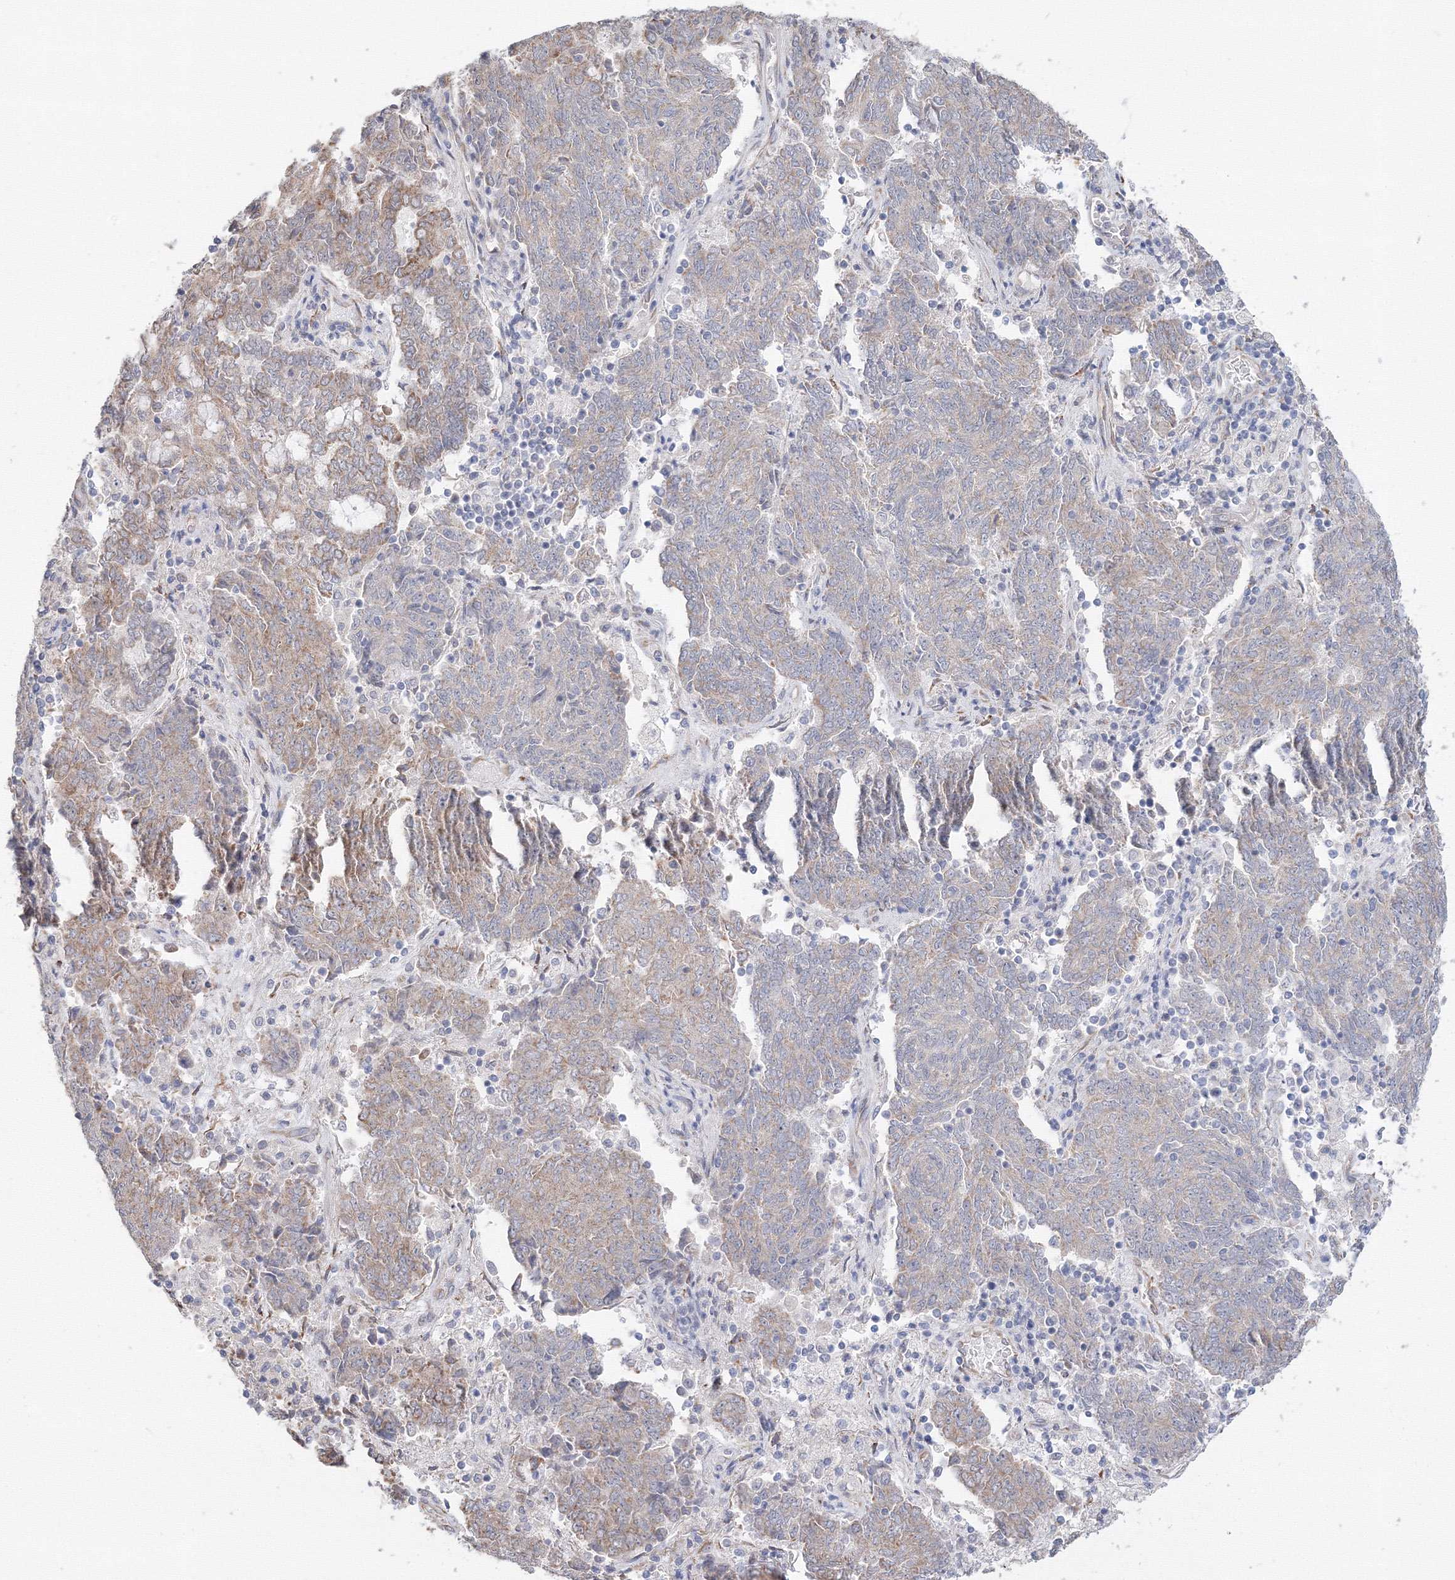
{"staining": {"intensity": "weak", "quantity": "25%-75%", "location": "cytoplasmic/membranous"}, "tissue": "endometrial cancer", "cell_type": "Tumor cells", "image_type": "cancer", "snomed": [{"axis": "morphology", "description": "Adenocarcinoma, NOS"}, {"axis": "topography", "description": "Endometrium"}], "caption": "High-power microscopy captured an immunohistochemistry photomicrograph of endometrial cancer, revealing weak cytoplasmic/membranous positivity in approximately 25%-75% of tumor cells.", "gene": "DHRS12", "patient": {"sex": "female", "age": 80}}